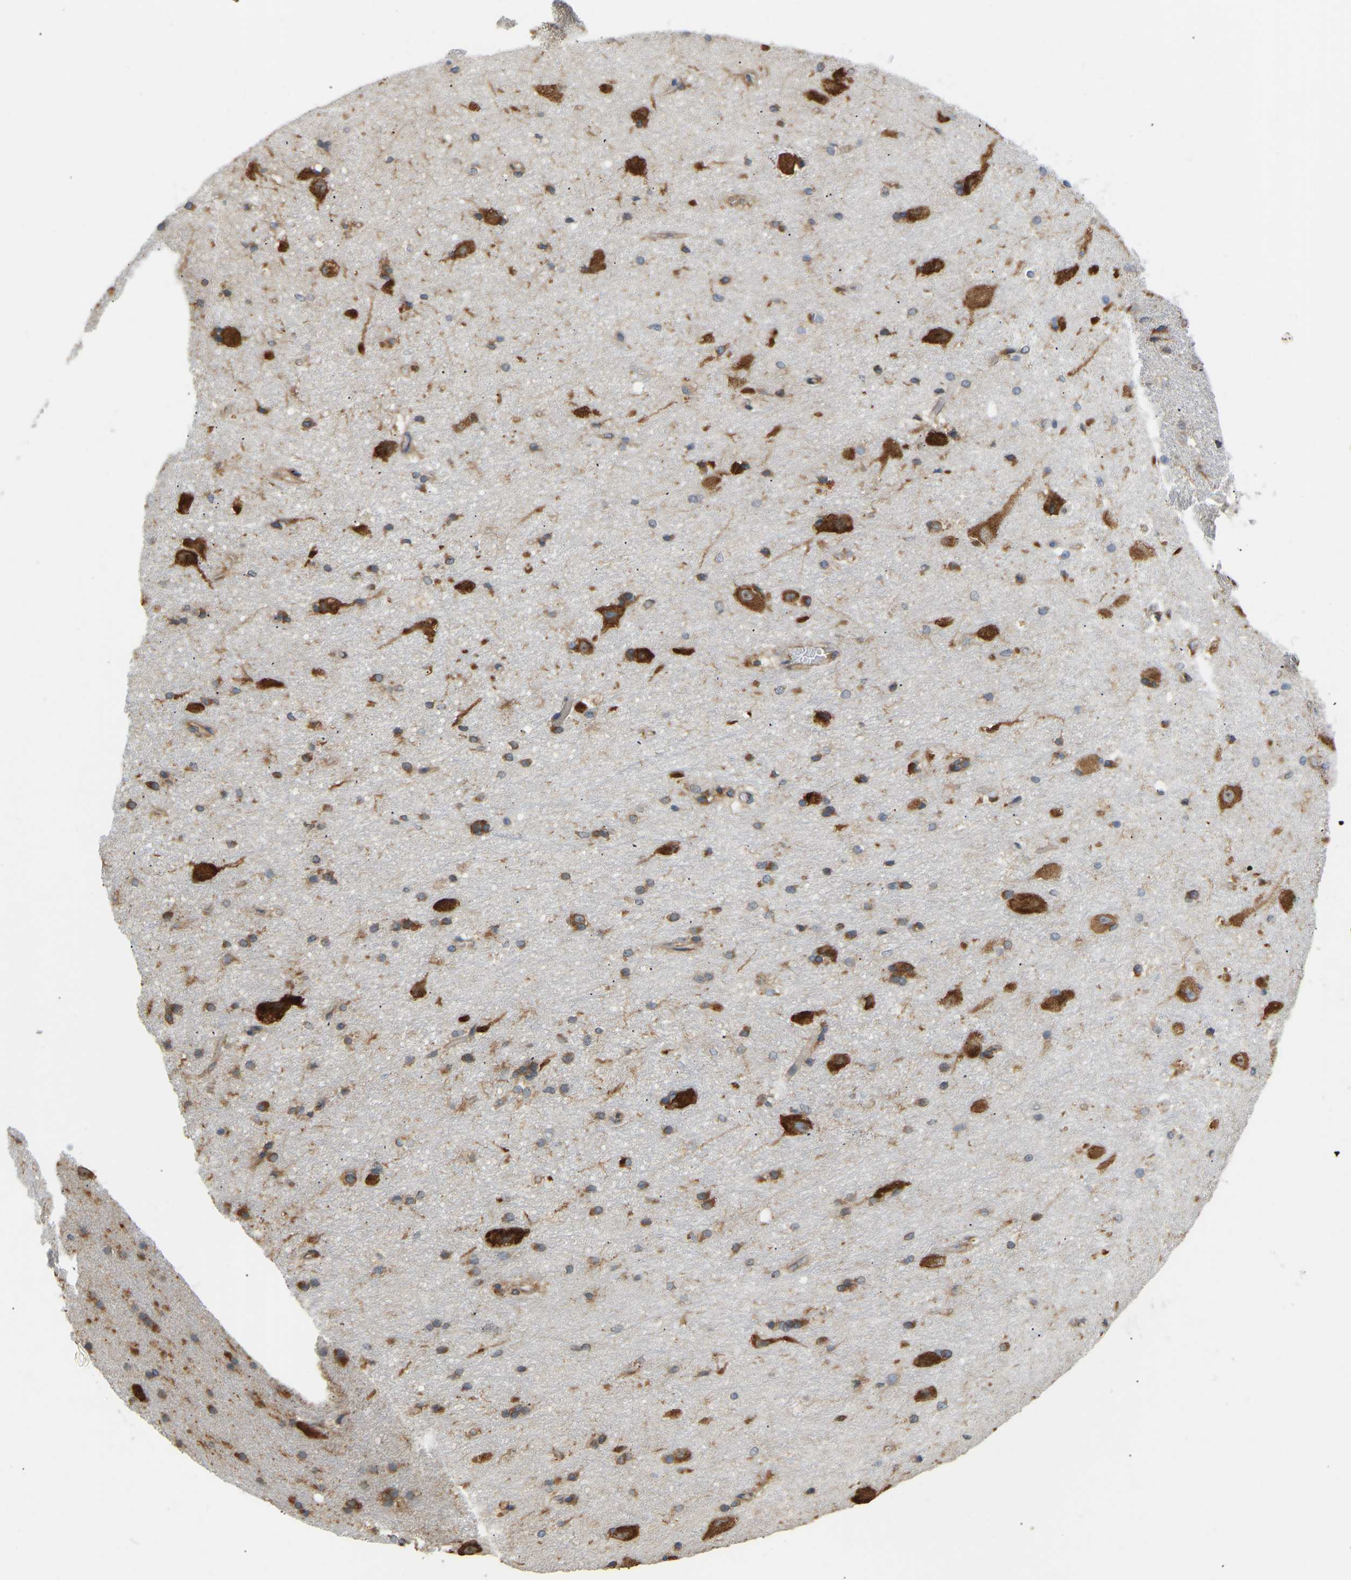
{"staining": {"intensity": "moderate", "quantity": "25%-75%", "location": "cytoplasmic/membranous"}, "tissue": "hippocampus", "cell_type": "Glial cells", "image_type": "normal", "snomed": [{"axis": "morphology", "description": "Normal tissue, NOS"}, {"axis": "topography", "description": "Hippocampus"}], "caption": "Approximately 25%-75% of glial cells in normal human hippocampus reveal moderate cytoplasmic/membranous protein expression as visualized by brown immunohistochemical staining.", "gene": "RPS6KB2", "patient": {"sex": "female", "age": 19}}